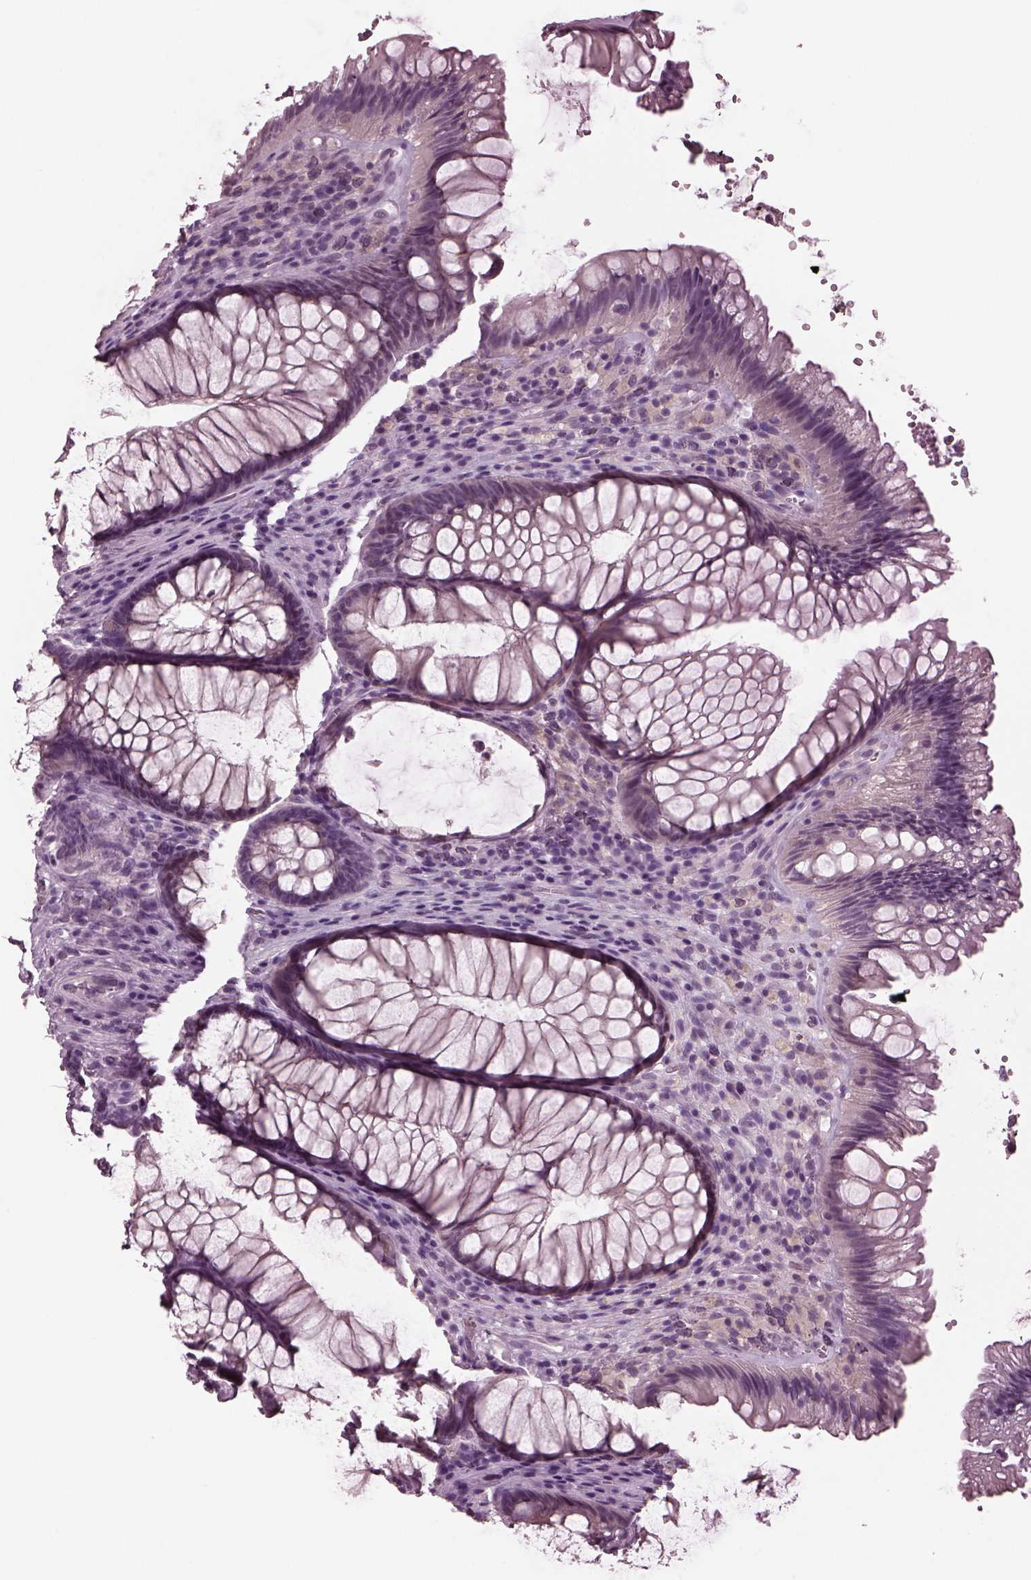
{"staining": {"intensity": "negative", "quantity": "none", "location": "none"}, "tissue": "rectum", "cell_type": "Glandular cells", "image_type": "normal", "snomed": [{"axis": "morphology", "description": "Normal tissue, NOS"}, {"axis": "topography", "description": "Smooth muscle"}, {"axis": "topography", "description": "Rectum"}], "caption": "Immunohistochemical staining of unremarkable rectum reveals no significant positivity in glandular cells. (Stains: DAB (3,3'-diaminobenzidine) IHC with hematoxylin counter stain, Microscopy: brightfield microscopy at high magnification).", "gene": "MIB2", "patient": {"sex": "male", "age": 53}}